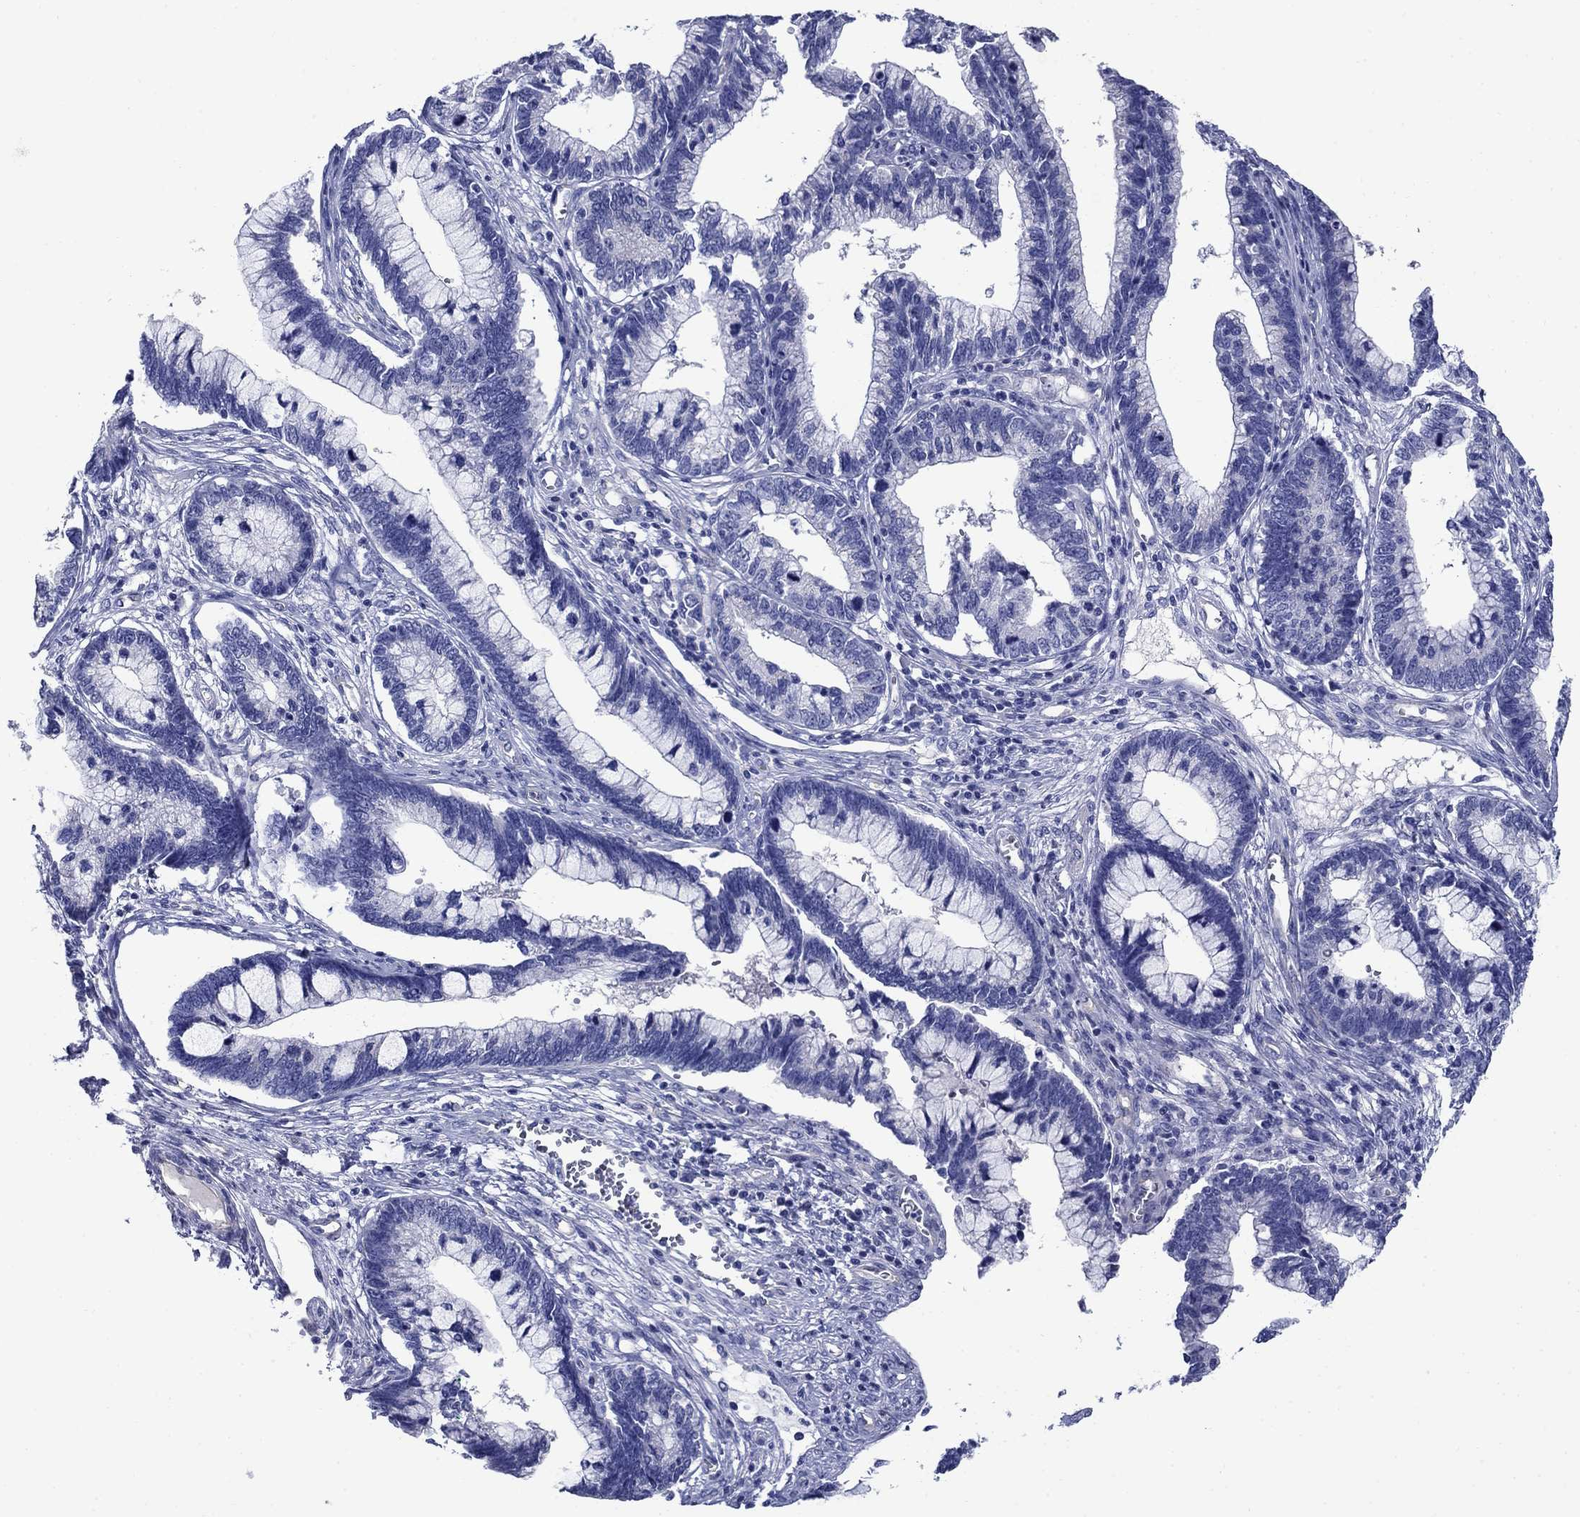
{"staining": {"intensity": "negative", "quantity": "none", "location": "none"}, "tissue": "cervical cancer", "cell_type": "Tumor cells", "image_type": "cancer", "snomed": [{"axis": "morphology", "description": "Adenocarcinoma, NOS"}, {"axis": "topography", "description": "Cervix"}], "caption": "Immunohistochemistry (IHC) of cervical cancer (adenocarcinoma) displays no positivity in tumor cells.", "gene": "SMCP", "patient": {"sex": "female", "age": 44}}